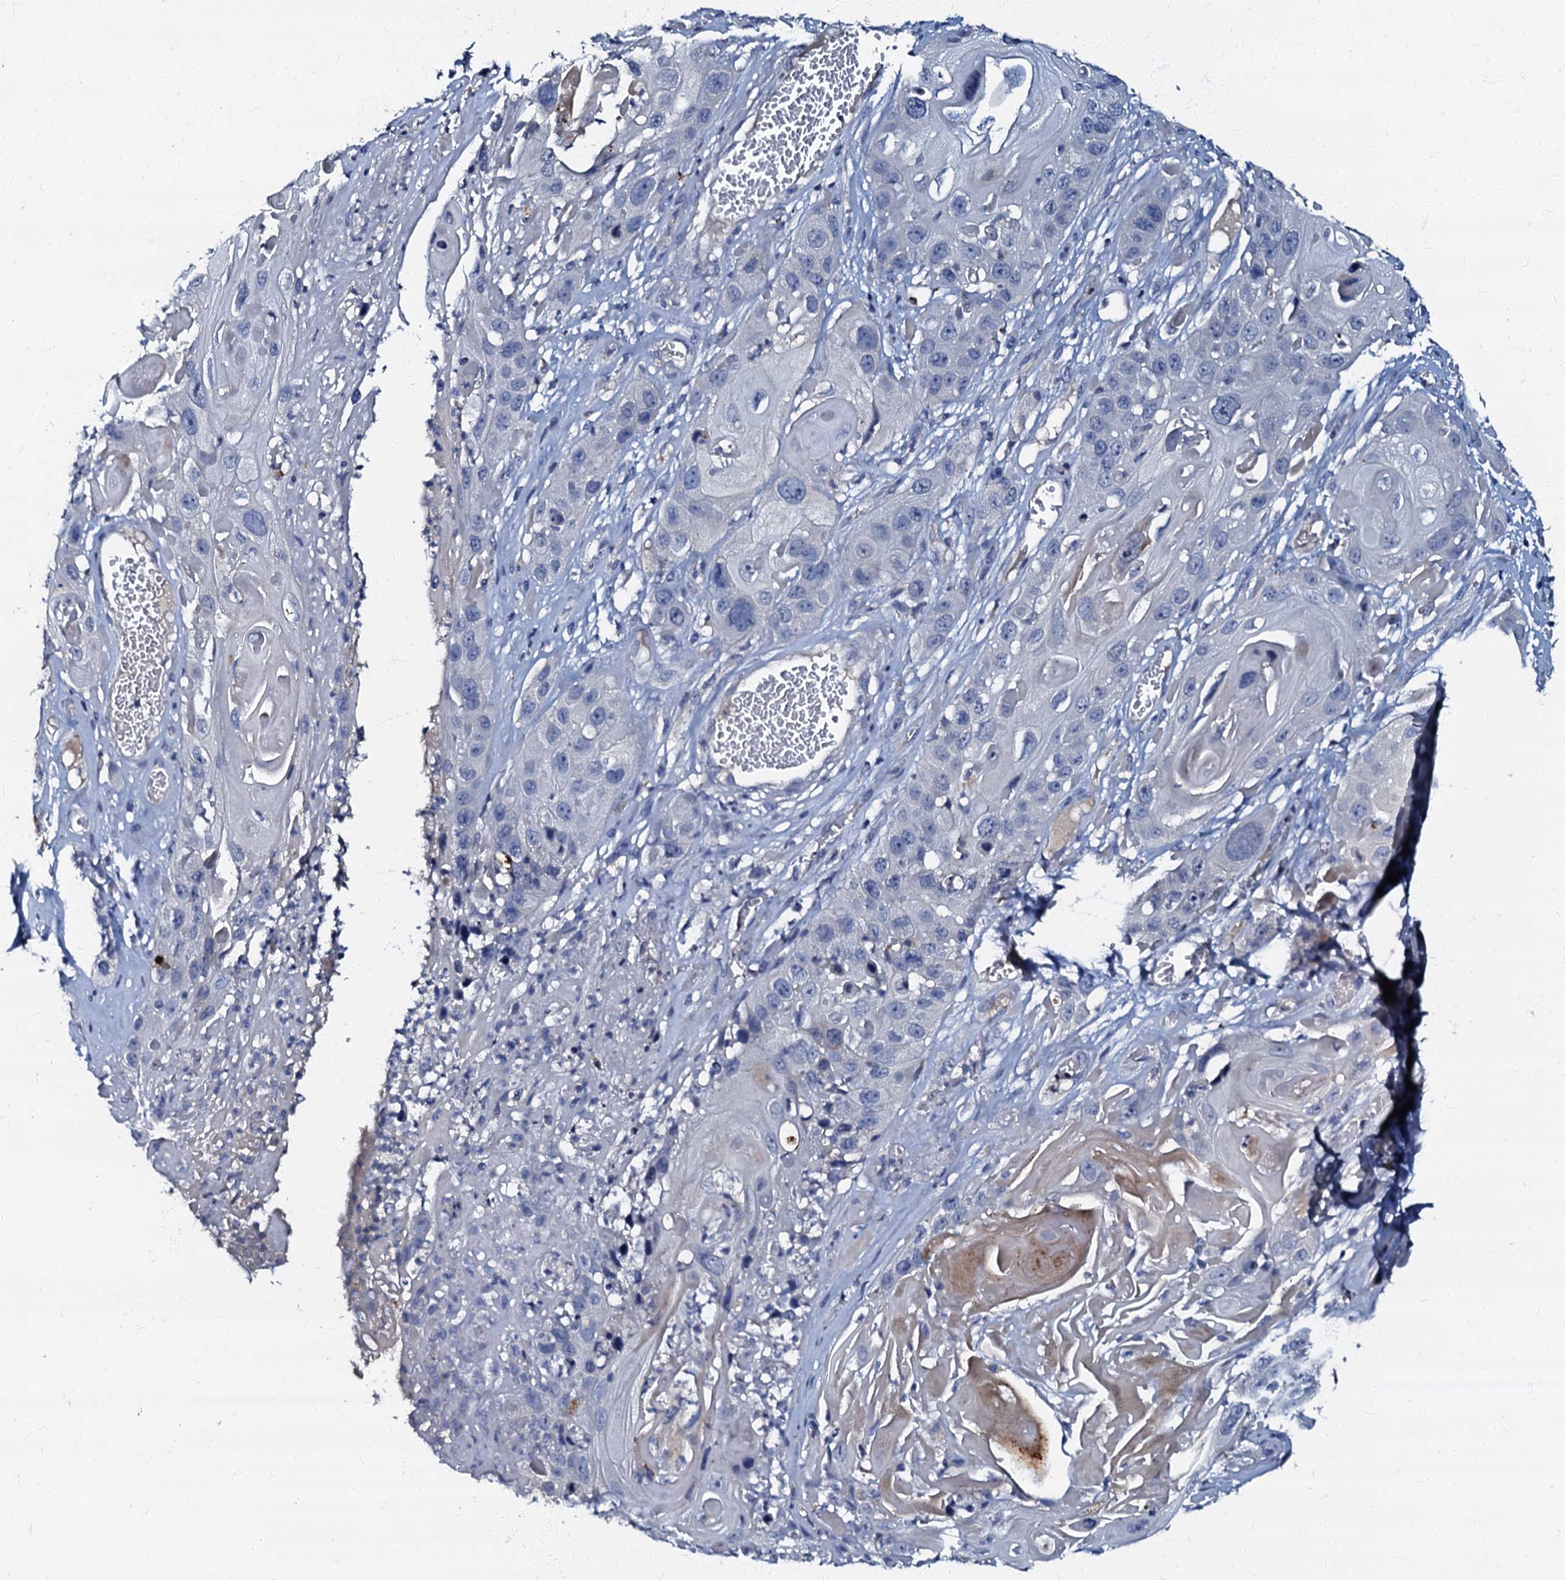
{"staining": {"intensity": "negative", "quantity": "none", "location": "none"}, "tissue": "skin cancer", "cell_type": "Tumor cells", "image_type": "cancer", "snomed": [{"axis": "morphology", "description": "Squamous cell carcinoma, NOS"}, {"axis": "topography", "description": "Skin"}], "caption": "DAB (3,3'-diaminobenzidine) immunohistochemical staining of skin squamous cell carcinoma reveals no significant expression in tumor cells.", "gene": "OLAH", "patient": {"sex": "male", "age": 55}}